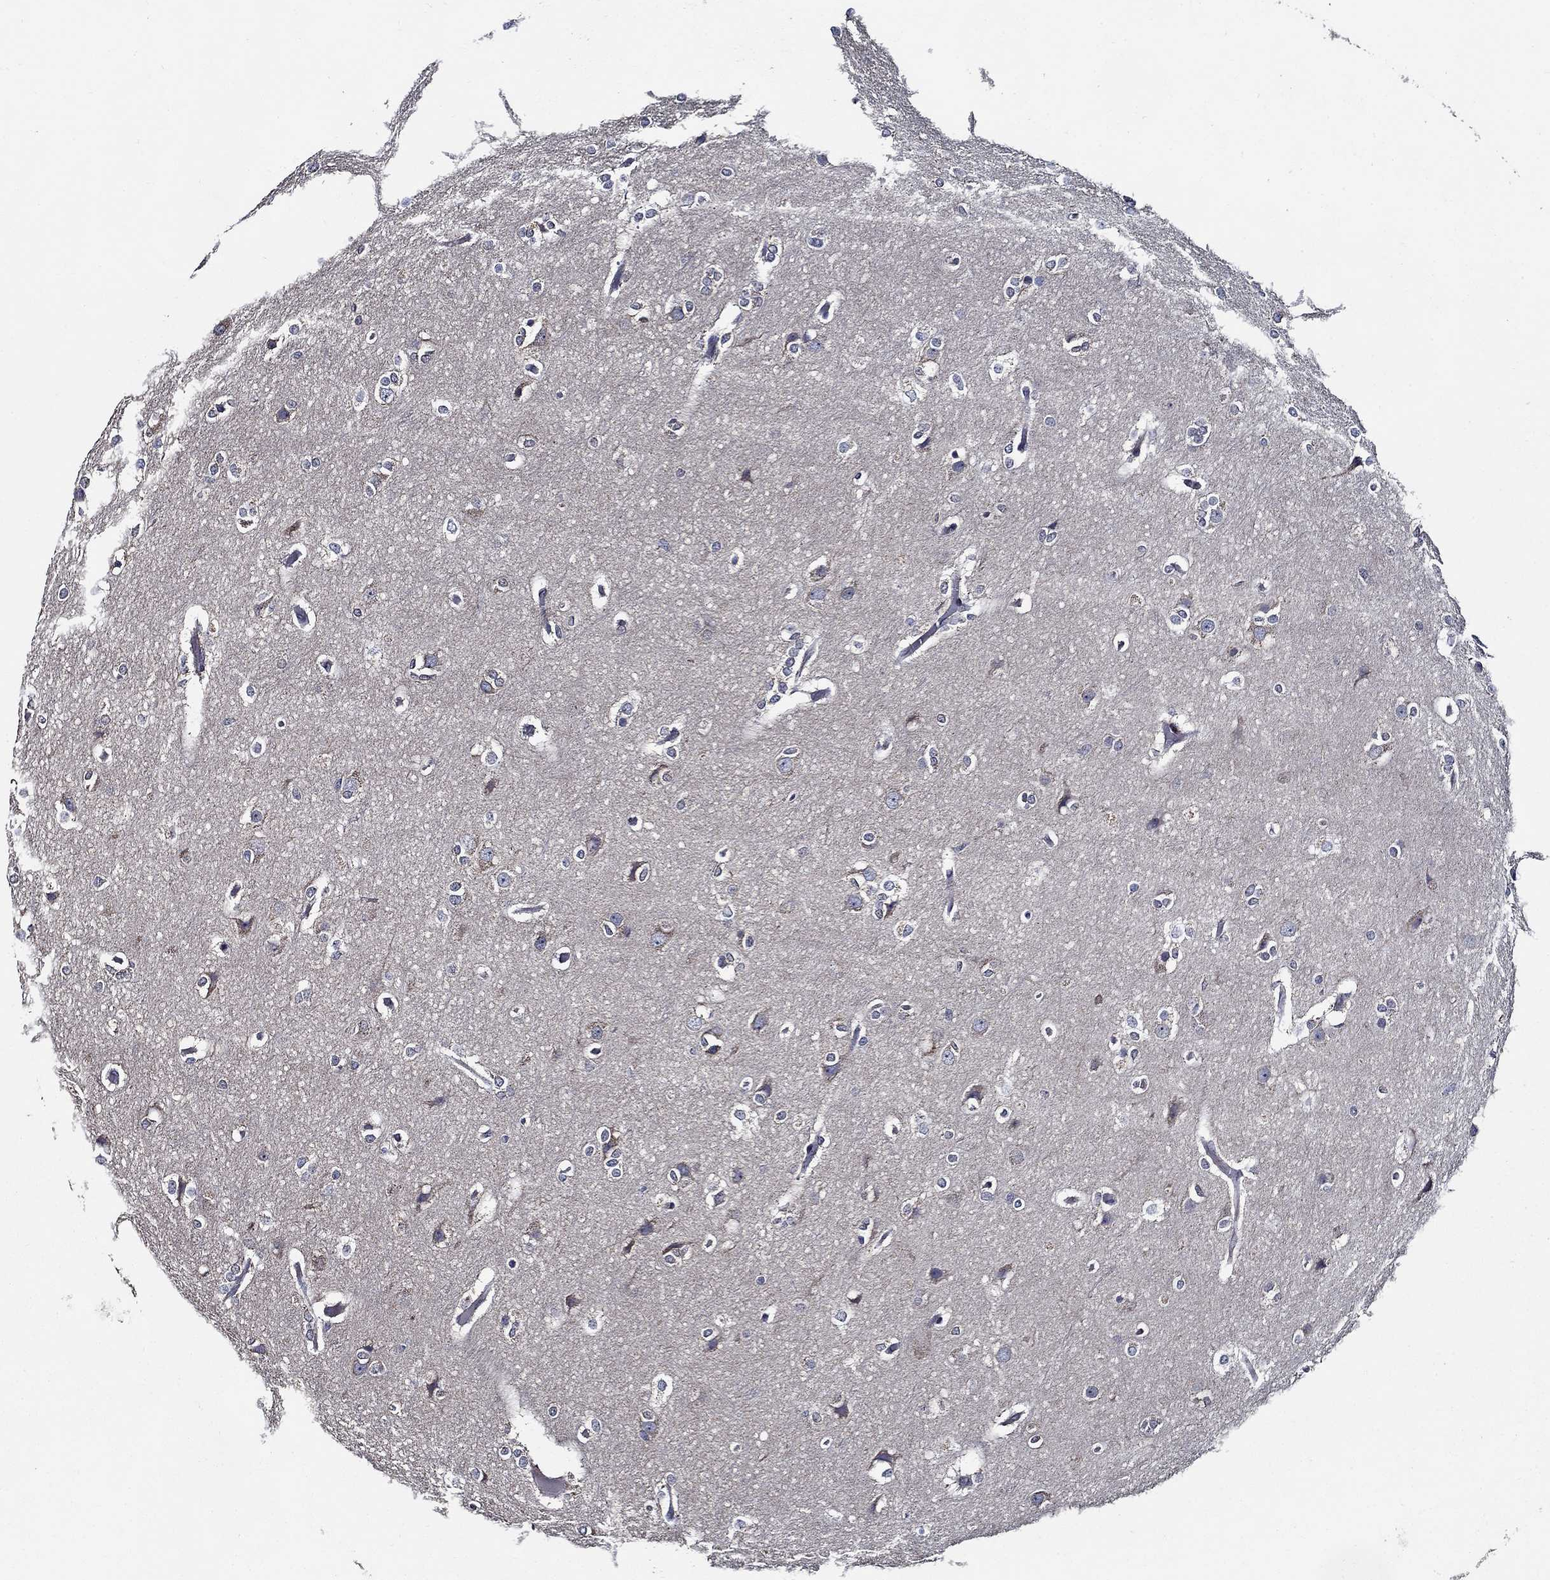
{"staining": {"intensity": "negative", "quantity": "none", "location": "none"}, "tissue": "glioma", "cell_type": "Tumor cells", "image_type": "cancer", "snomed": [{"axis": "morphology", "description": "Glioma, malignant, High grade"}, {"axis": "topography", "description": "Brain"}], "caption": "This photomicrograph is of glioma stained with immunohistochemistry to label a protein in brown with the nuclei are counter-stained blue. There is no positivity in tumor cells. The staining was performed using DAB (3,3'-diaminobenzidine) to visualize the protein expression in brown, while the nuclei were stained in blue with hematoxylin (Magnification: 20x).", "gene": "WDR53", "patient": {"sex": "female", "age": 61}}